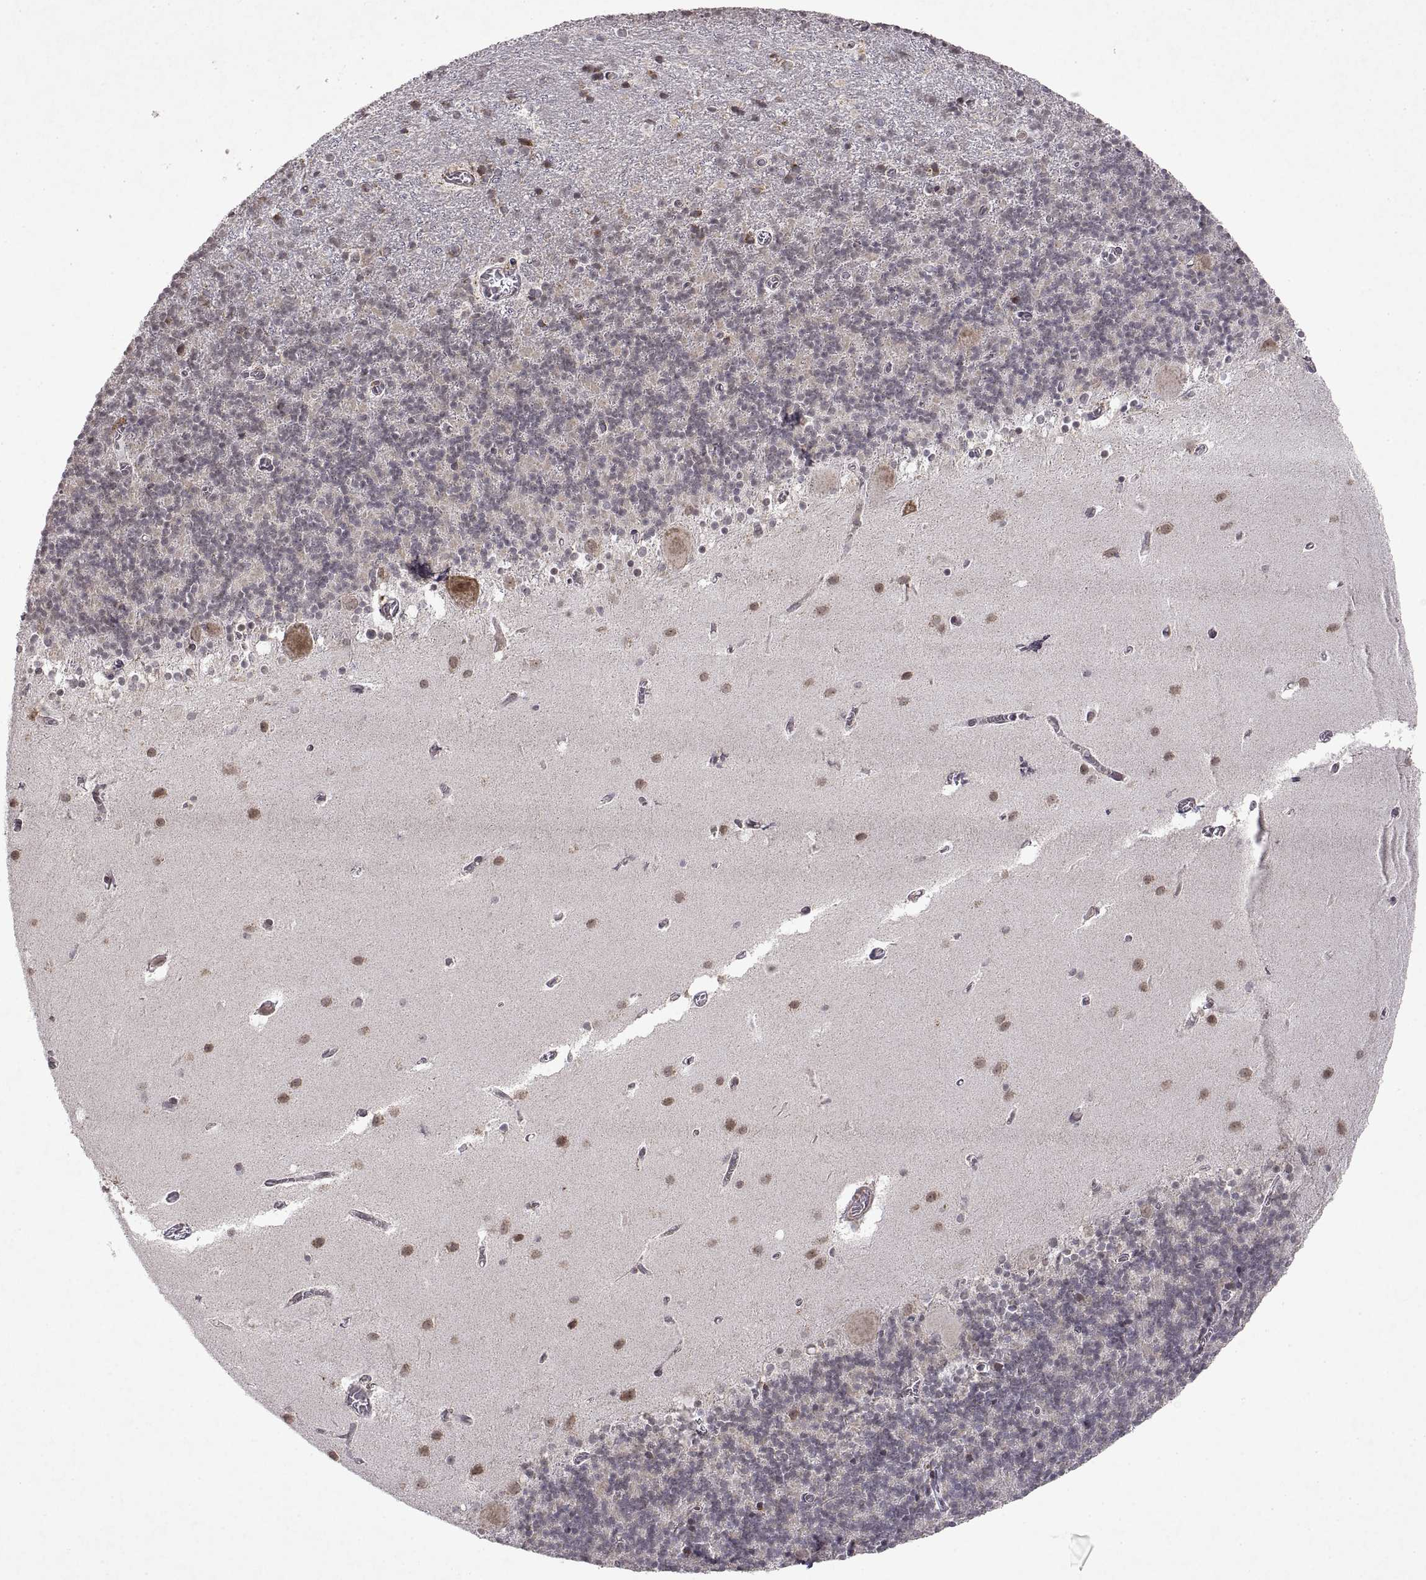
{"staining": {"intensity": "negative", "quantity": "none", "location": "none"}, "tissue": "cerebellum", "cell_type": "Cells in granular layer", "image_type": "normal", "snomed": [{"axis": "morphology", "description": "Normal tissue, NOS"}, {"axis": "topography", "description": "Cerebellum"}], "caption": "High power microscopy histopathology image of an immunohistochemistry (IHC) micrograph of unremarkable cerebellum, revealing no significant positivity in cells in granular layer. The staining was performed using DAB to visualize the protein expression in brown, while the nuclei were stained in blue with hematoxylin (Magnification: 20x).", "gene": "MANBAL", "patient": {"sex": "male", "age": 70}}